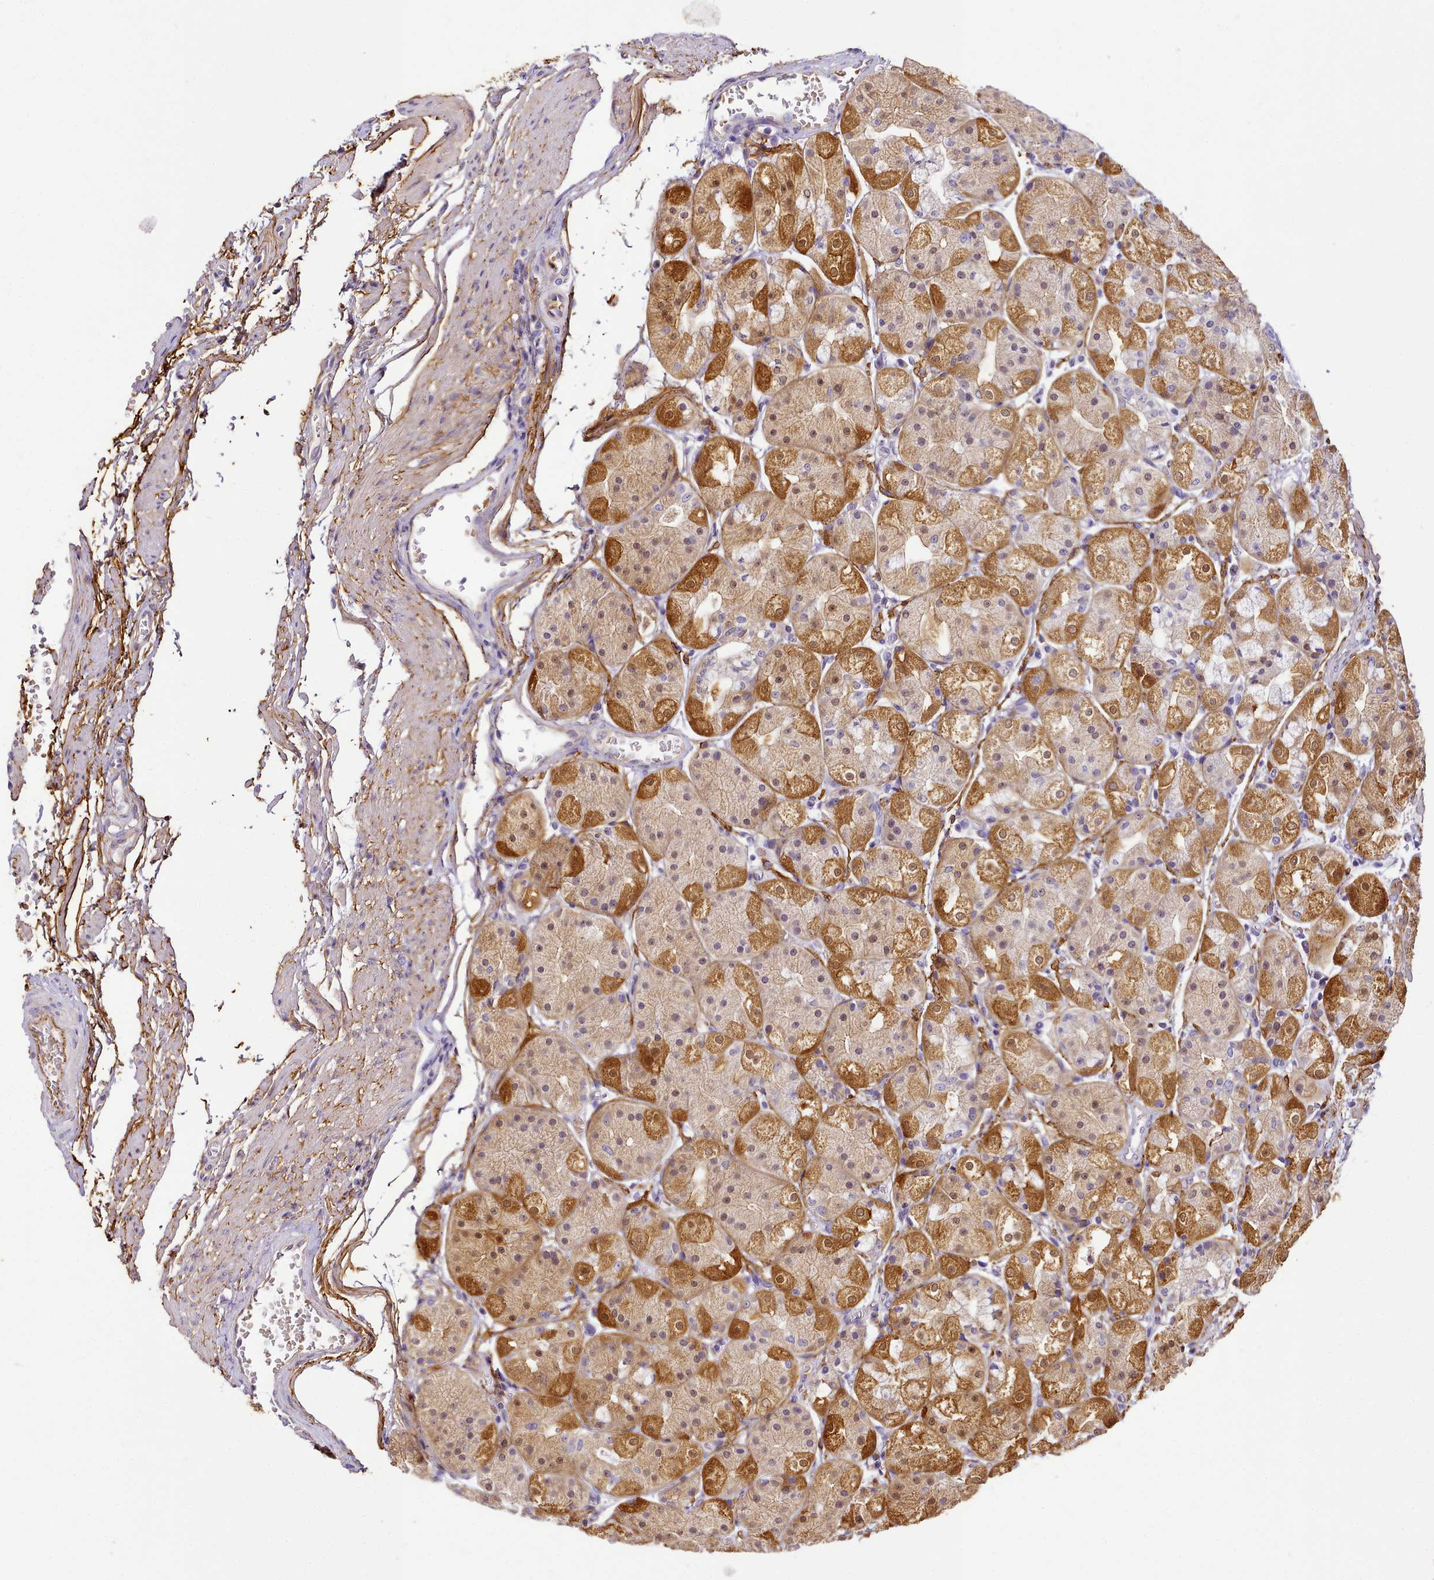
{"staining": {"intensity": "strong", "quantity": "25%-75%", "location": "cytoplasmic/membranous"}, "tissue": "stomach", "cell_type": "Glandular cells", "image_type": "normal", "snomed": [{"axis": "morphology", "description": "Normal tissue, NOS"}, {"axis": "topography", "description": "Stomach, upper"}], "caption": "Glandular cells exhibit high levels of strong cytoplasmic/membranous staining in about 25%-75% of cells in benign stomach.", "gene": "NBPF10", "patient": {"sex": "male", "age": 72}}